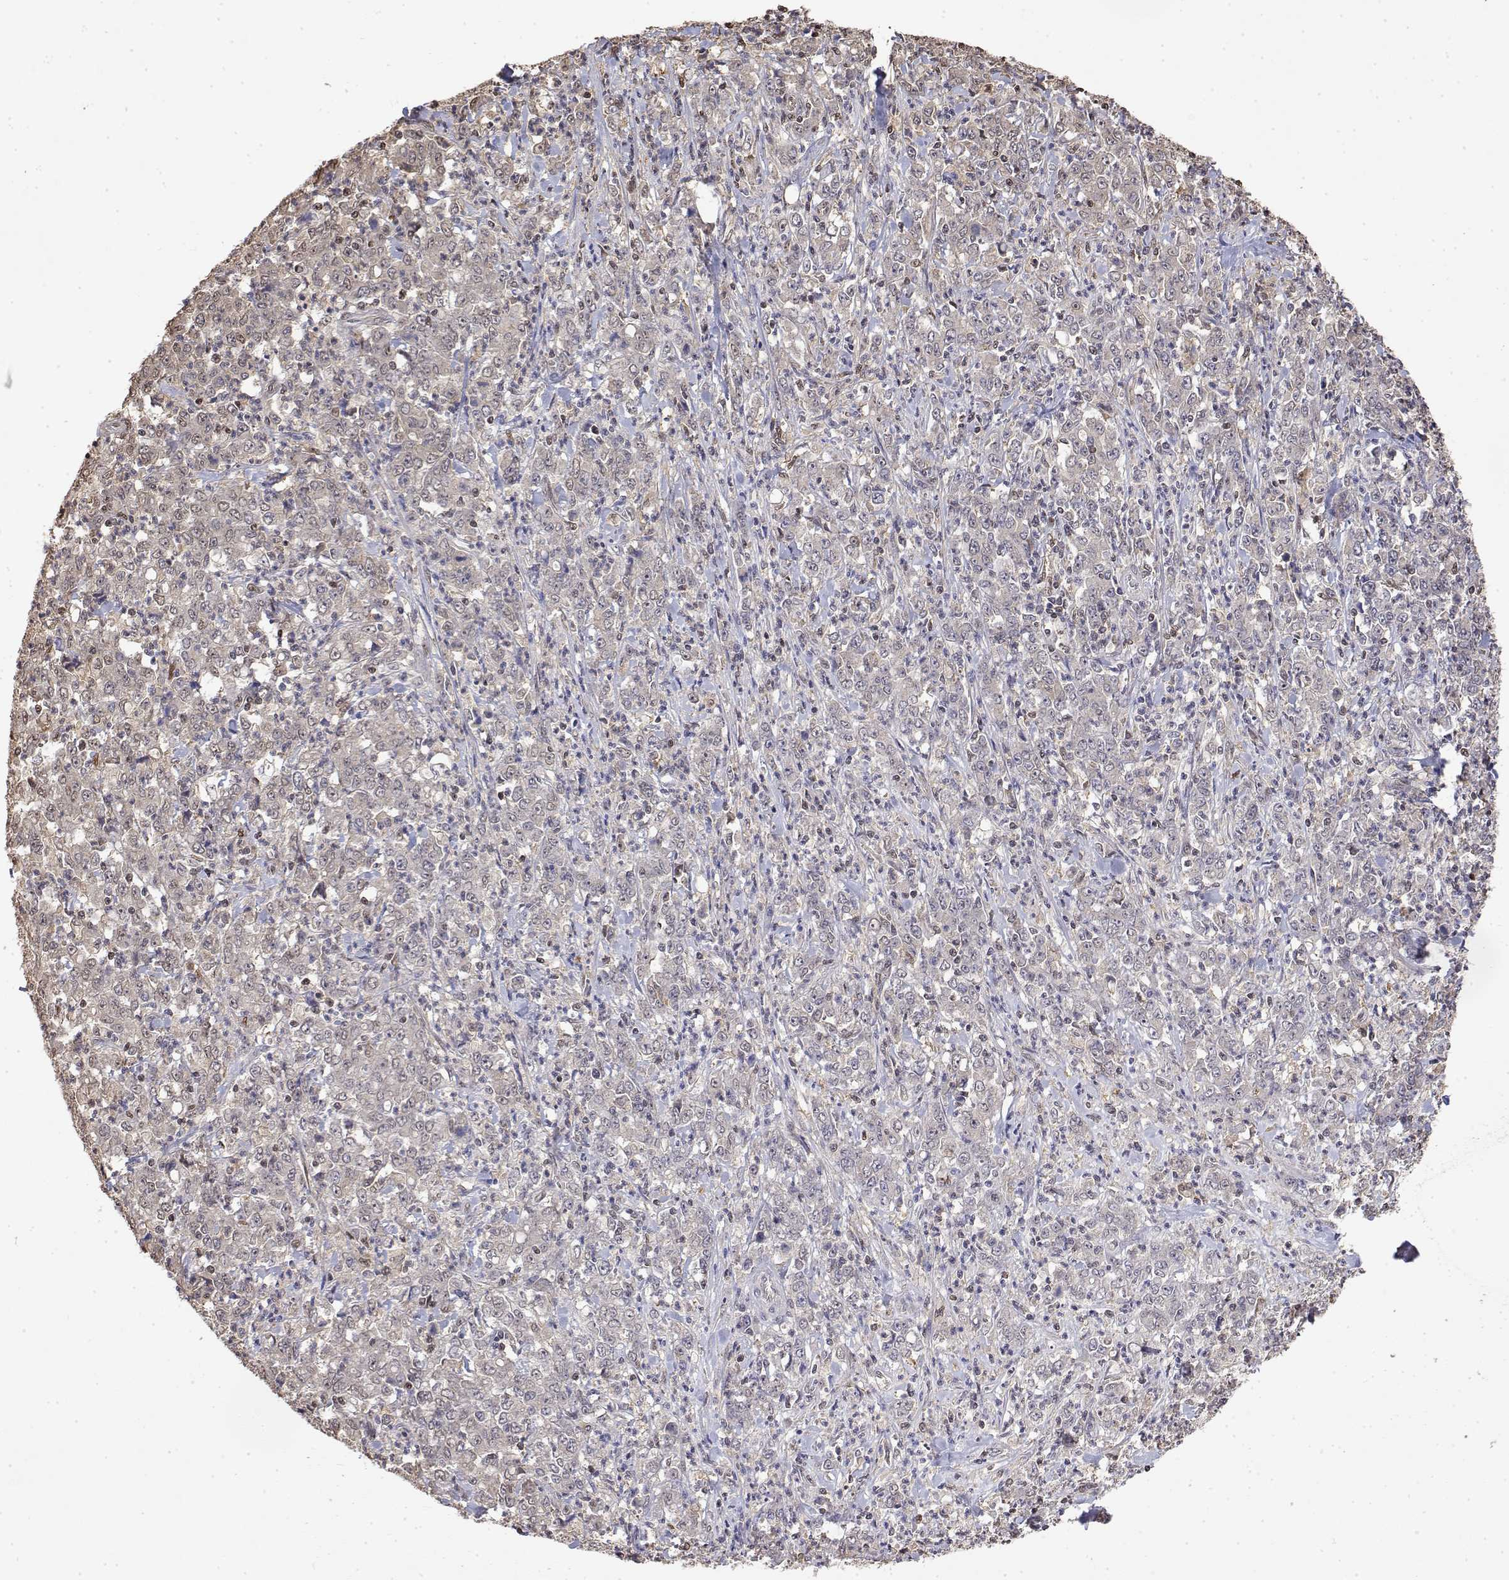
{"staining": {"intensity": "negative", "quantity": "none", "location": "none"}, "tissue": "stomach cancer", "cell_type": "Tumor cells", "image_type": "cancer", "snomed": [{"axis": "morphology", "description": "Adenocarcinoma, NOS"}, {"axis": "topography", "description": "Stomach, lower"}], "caption": "Stomach adenocarcinoma stained for a protein using immunohistochemistry exhibits no staining tumor cells.", "gene": "TPI1", "patient": {"sex": "female", "age": 71}}